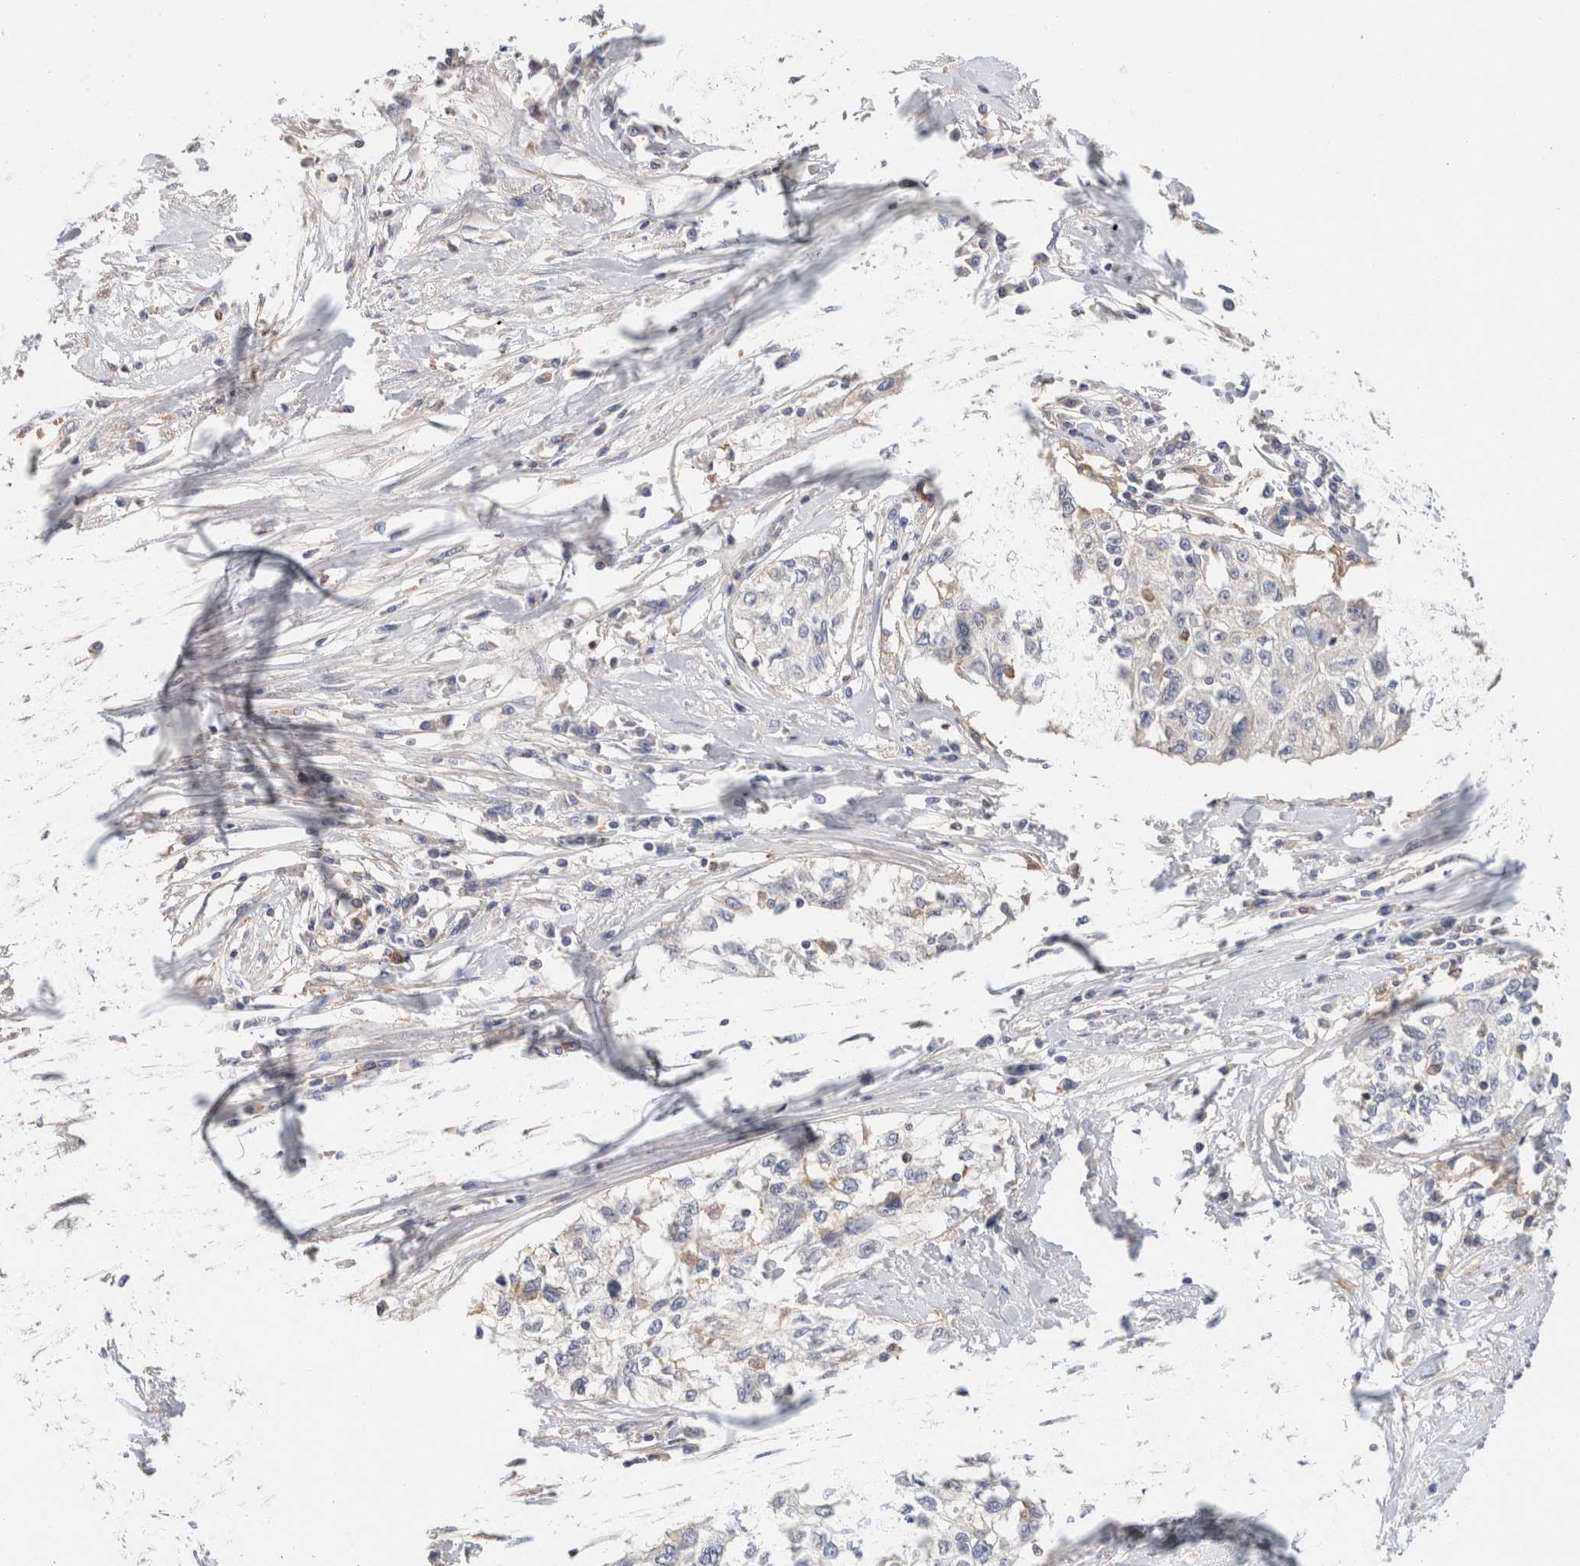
{"staining": {"intensity": "negative", "quantity": "none", "location": "none"}, "tissue": "cervical cancer", "cell_type": "Tumor cells", "image_type": "cancer", "snomed": [{"axis": "morphology", "description": "Squamous cell carcinoma, NOS"}, {"axis": "topography", "description": "Cervix"}], "caption": "A photomicrograph of cervical squamous cell carcinoma stained for a protein exhibits no brown staining in tumor cells.", "gene": "CFAP418", "patient": {"sex": "female", "age": 57}}